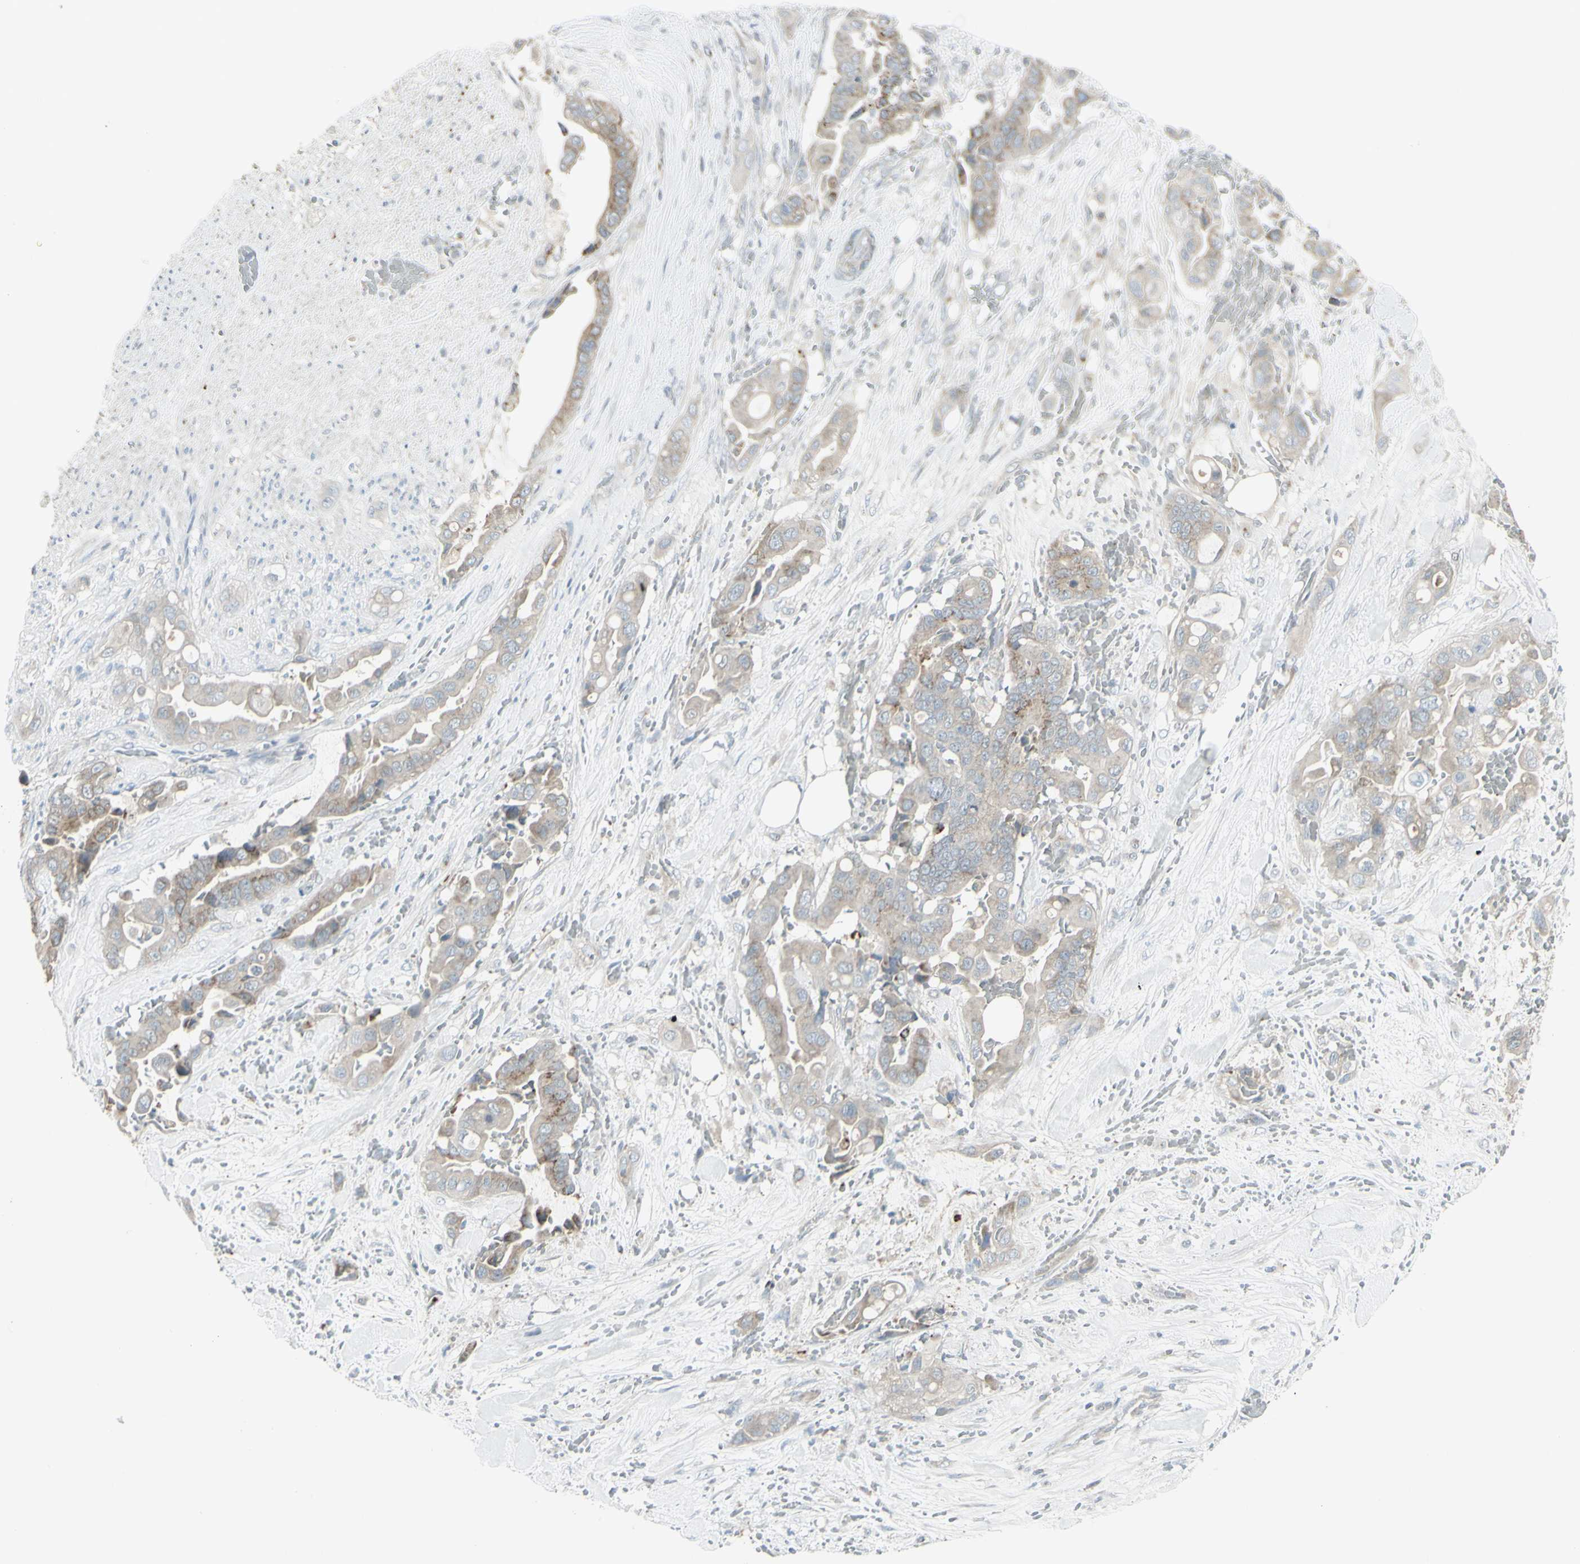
{"staining": {"intensity": "moderate", "quantity": "<25%", "location": "cytoplasmic/membranous"}, "tissue": "liver cancer", "cell_type": "Tumor cells", "image_type": "cancer", "snomed": [{"axis": "morphology", "description": "Cholangiocarcinoma"}, {"axis": "topography", "description": "Liver"}], "caption": "The image shows a brown stain indicating the presence of a protein in the cytoplasmic/membranous of tumor cells in liver cancer (cholangiocarcinoma).", "gene": "GALNT6", "patient": {"sex": "female", "age": 61}}